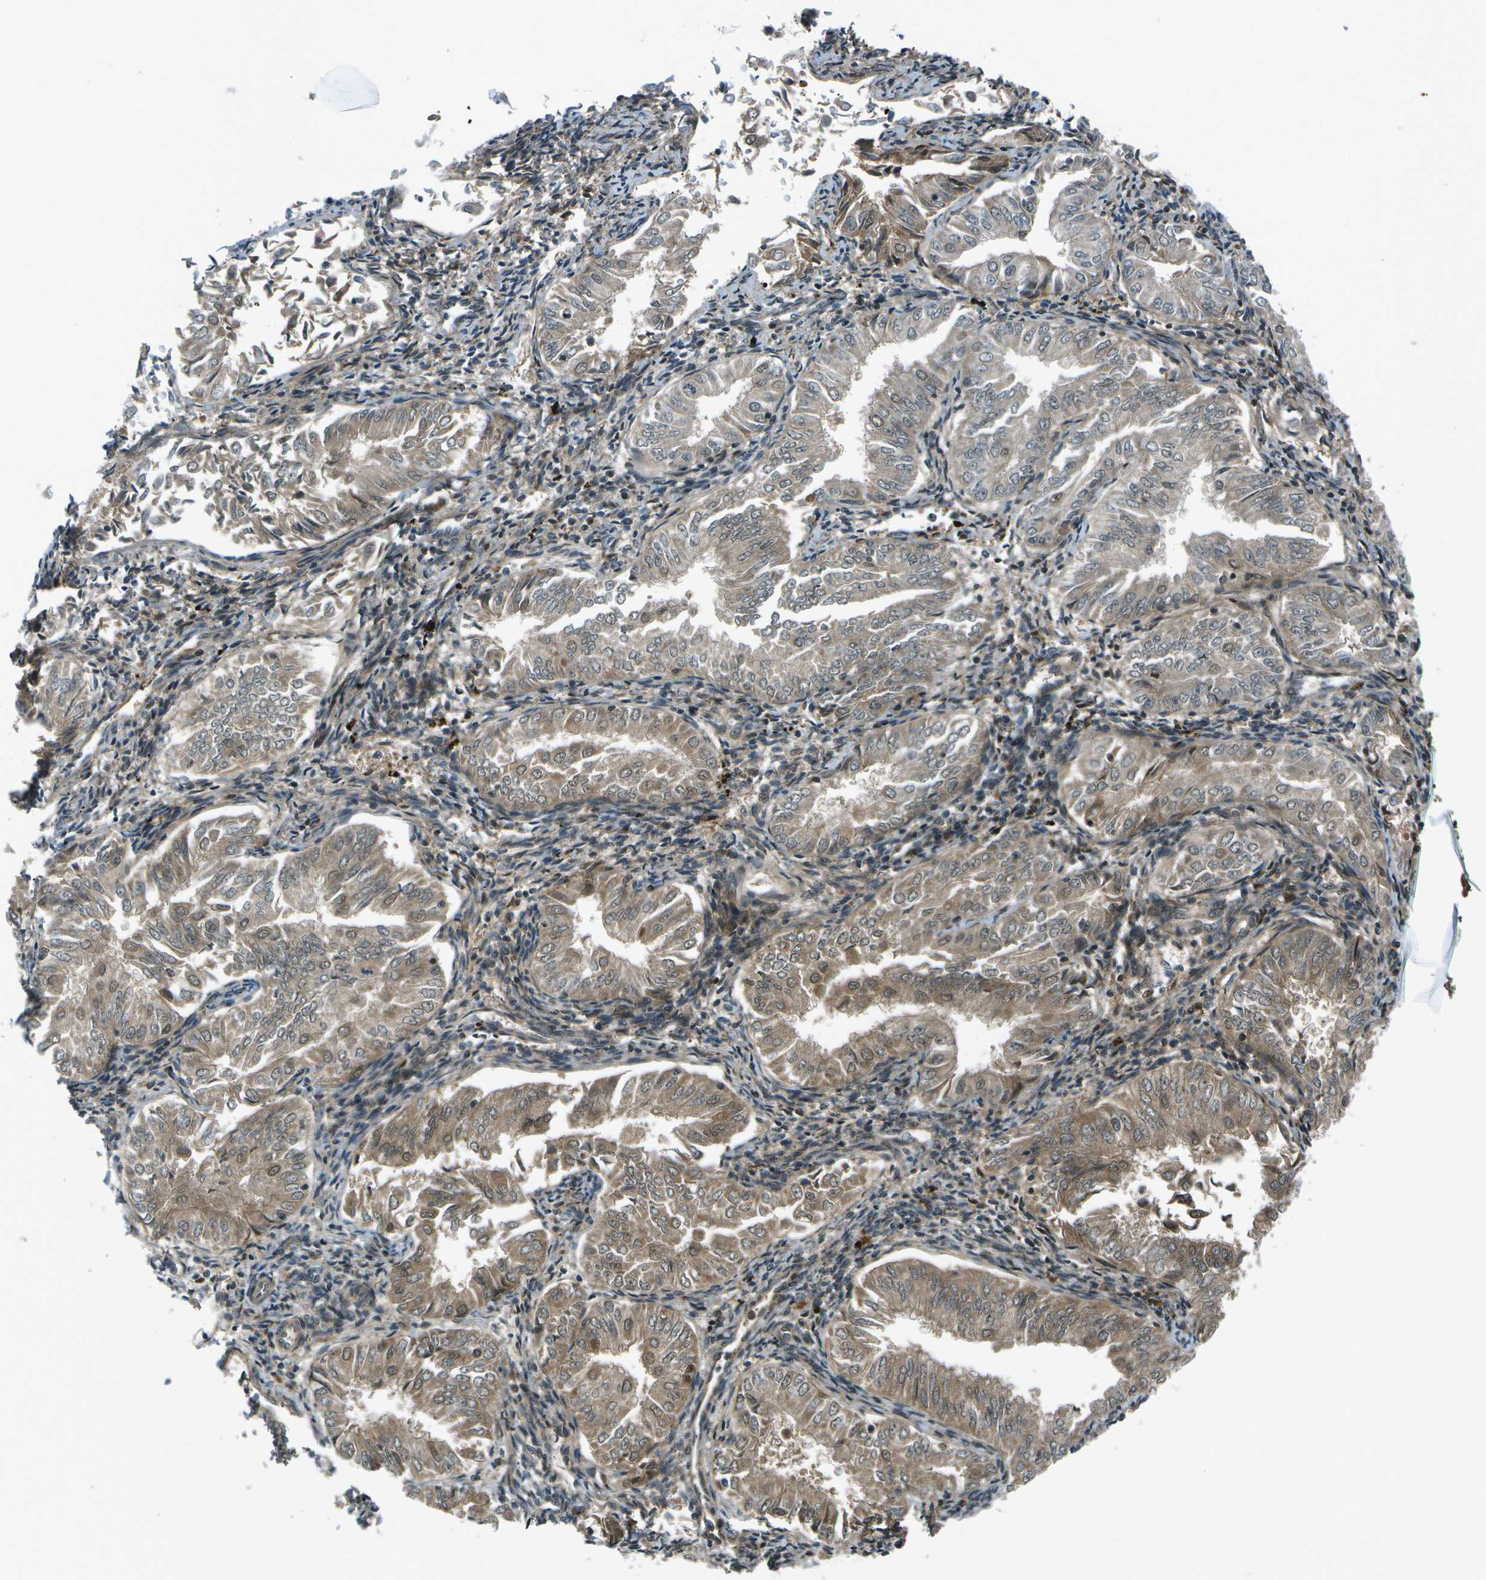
{"staining": {"intensity": "moderate", "quantity": ">75%", "location": "cytoplasmic/membranous"}, "tissue": "endometrial cancer", "cell_type": "Tumor cells", "image_type": "cancer", "snomed": [{"axis": "morphology", "description": "Adenocarcinoma, NOS"}, {"axis": "topography", "description": "Endometrium"}], "caption": "IHC (DAB) staining of adenocarcinoma (endometrial) demonstrates moderate cytoplasmic/membranous protein staining in approximately >75% of tumor cells.", "gene": "TMEM19", "patient": {"sex": "female", "age": 53}}